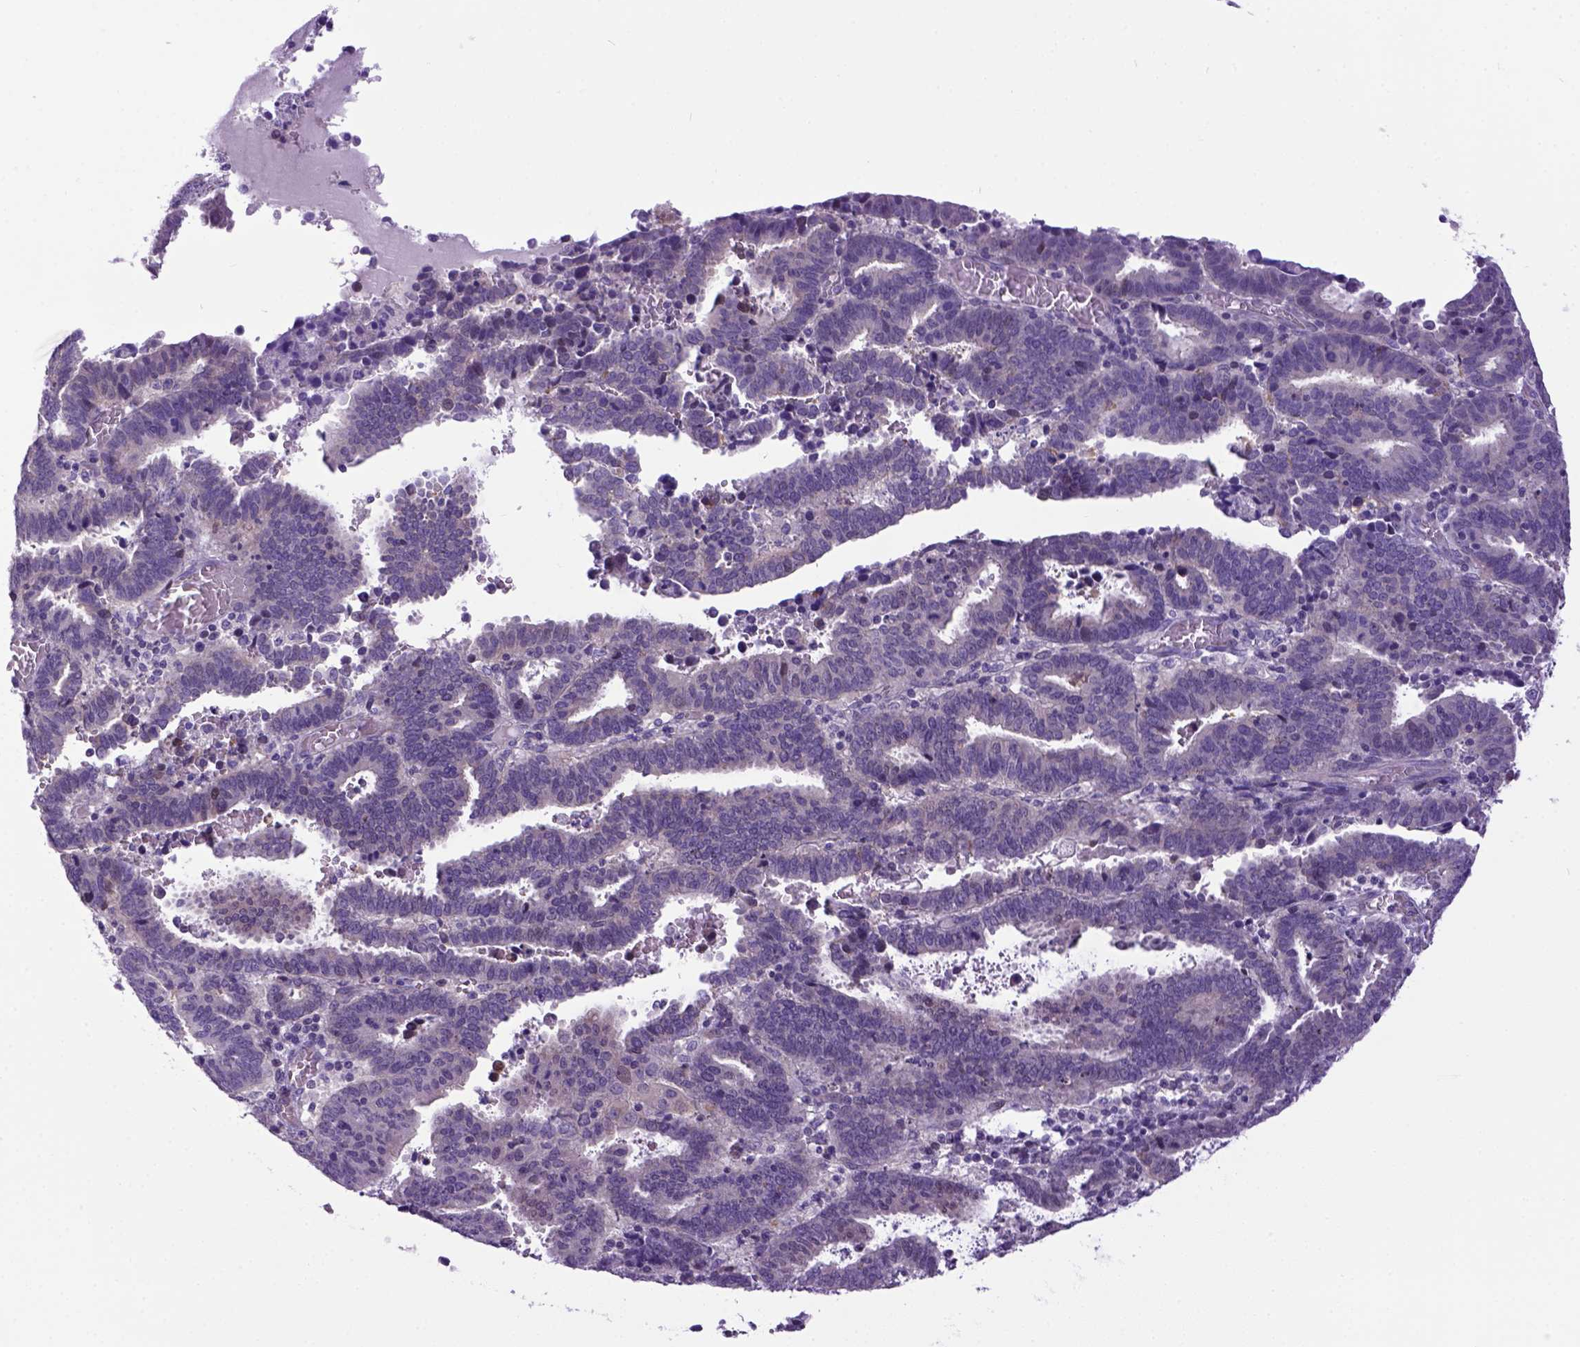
{"staining": {"intensity": "weak", "quantity": "<25%", "location": "cytoplasmic/membranous"}, "tissue": "endometrial cancer", "cell_type": "Tumor cells", "image_type": "cancer", "snomed": [{"axis": "morphology", "description": "Adenocarcinoma, NOS"}, {"axis": "topography", "description": "Uterus"}], "caption": "The photomicrograph shows no staining of tumor cells in adenocarcinoma (endometrial).", "gene": "NEK5", "patient": {"sex": "female", "age": 83}}